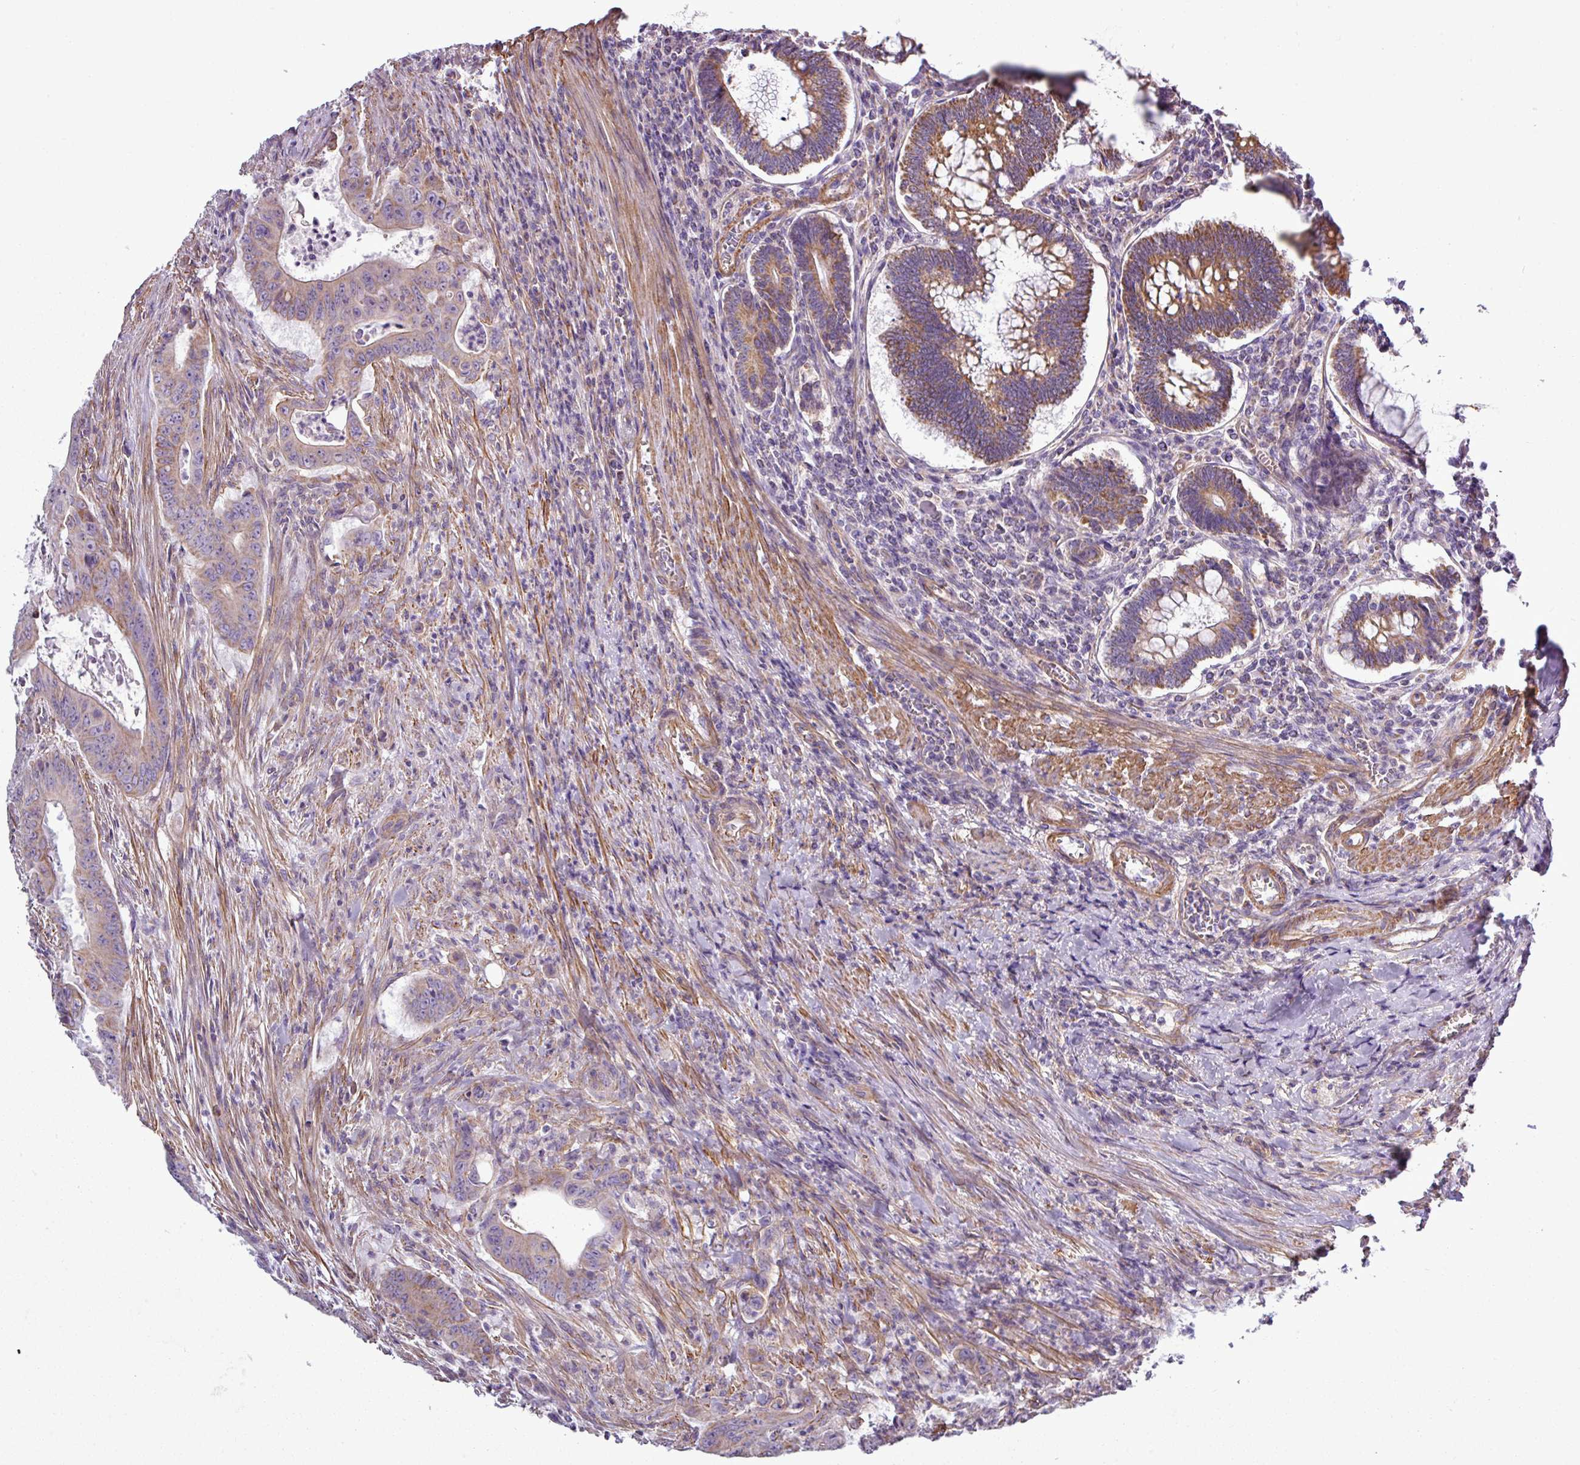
{"staining": {"intensity": "weak", "quantity": "25%-75%", "location": "cytoplasmic/membranous"}, "tissue": "colorectal cancer", "cell_type": "Tumor cells", "image_type": "cancer", "snomed": [{"axis": "morphology", "description": "Adenocarcinoma, NOS"}, {"axis": "topography", "description": "Rectum"}], "caption": "Immunohistochemical staining of colorectal adenocarcinoma shows weak cytoplasmic/membranous protein expression in about 25%-75% of tumor cells. Ihc stains the protein of interest in brown and the nuclei are stained blue.", "gene": "BTN2A2", "patient": {"sex": "female", "age": 75}}